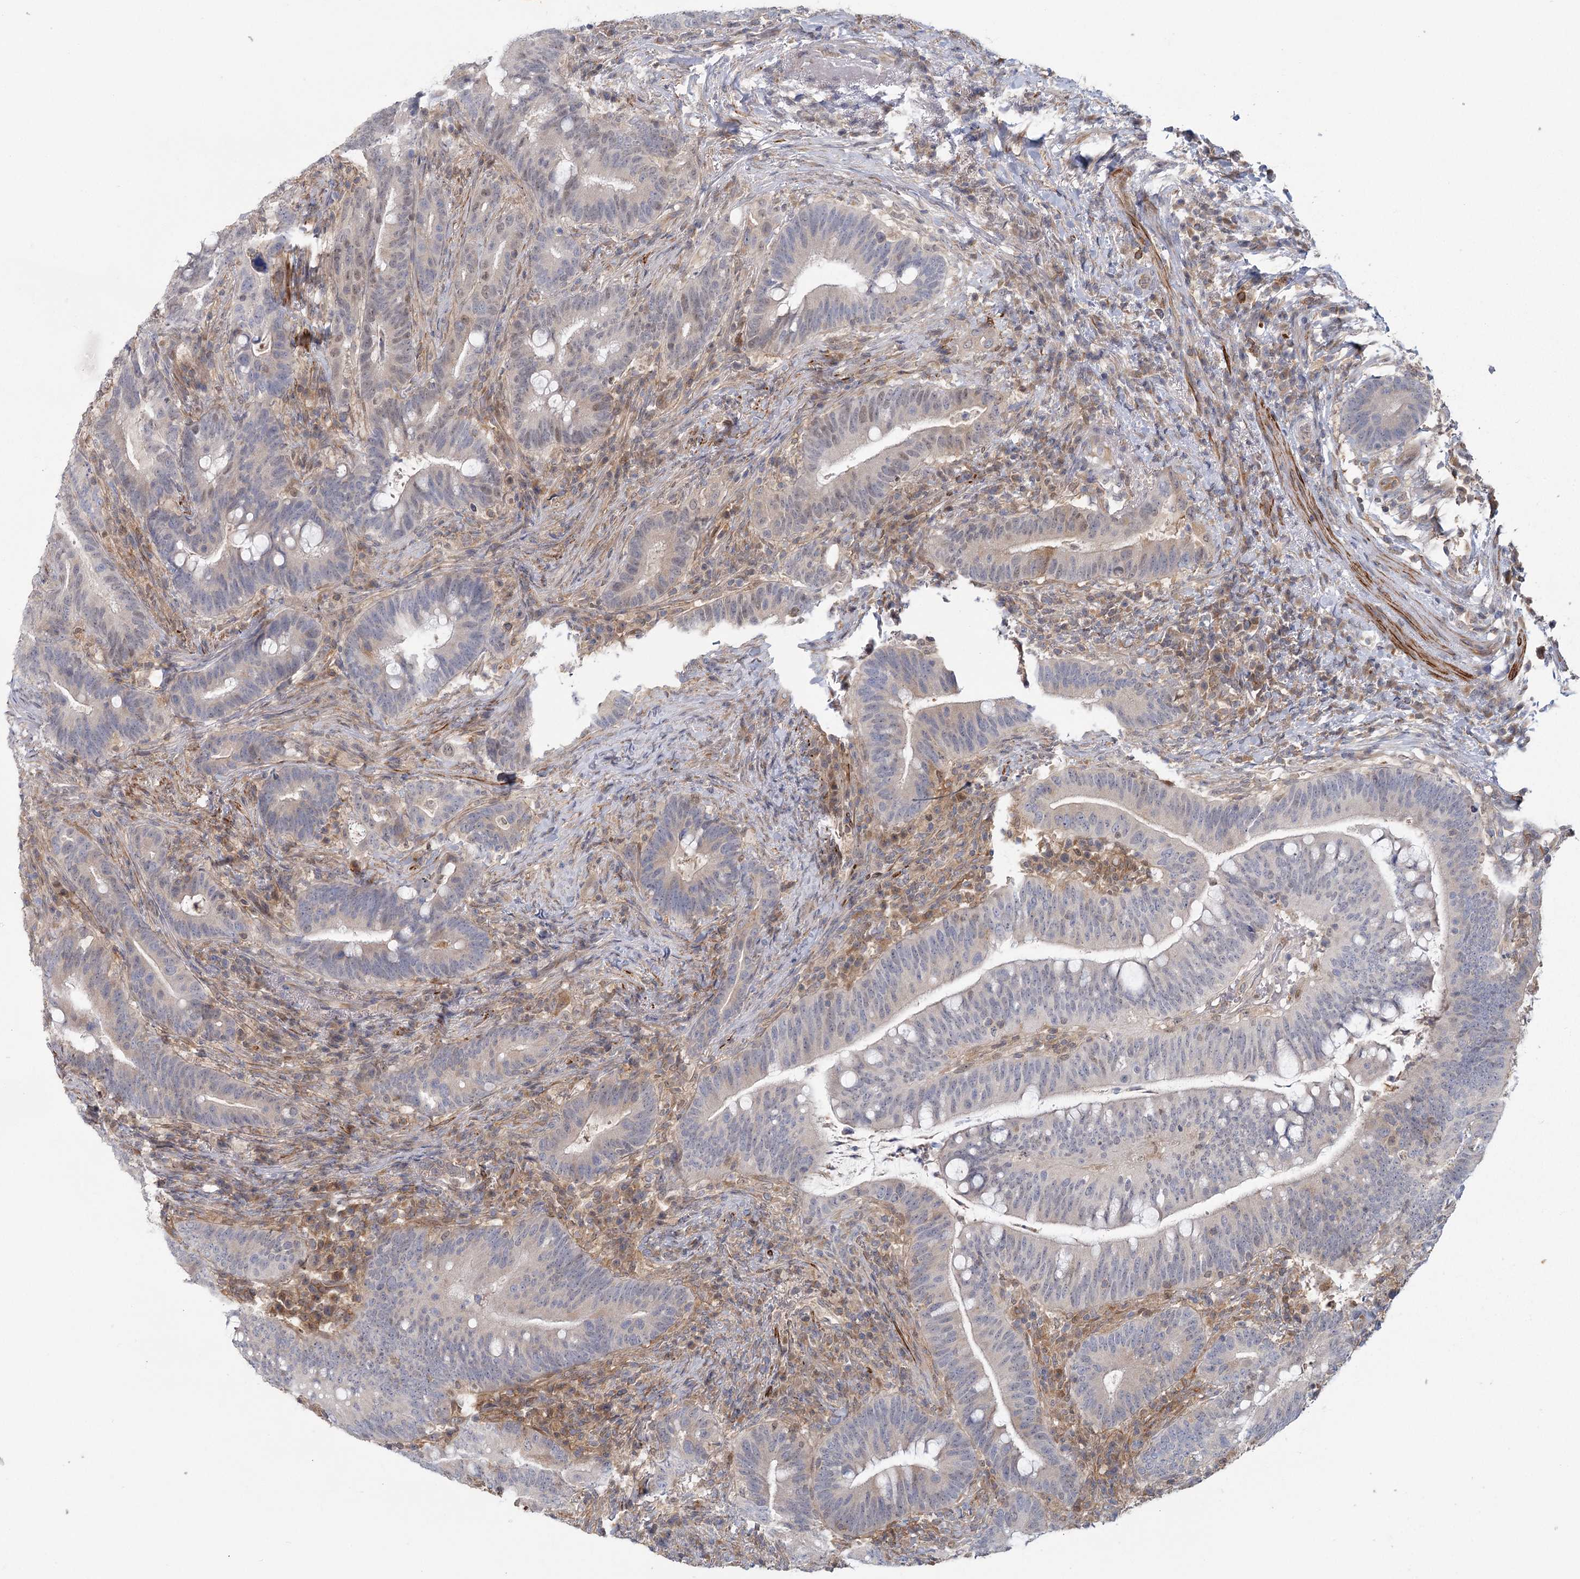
{"staining": {"intensity": "weak", "quantity": "<25%", "location": "nuclear"}, "tissue": "colorectal cancer", "cell_type": "Tumor cells", "image_type": "cancer", "snomed": [{"axis": "morphology", "description": "Adenocarcinoma, NOS"}, {"axis": "topography", "description": "Colon"}], "caption": "IHC photomicrograph of neoplastic tissue: colorectal cancer stained with DAB (3,3'-diaminobenzidine) shows no significant protein positivity in tumor cells.", "gene": "USP11", "patient": {"sex": "female", "age": 66}}